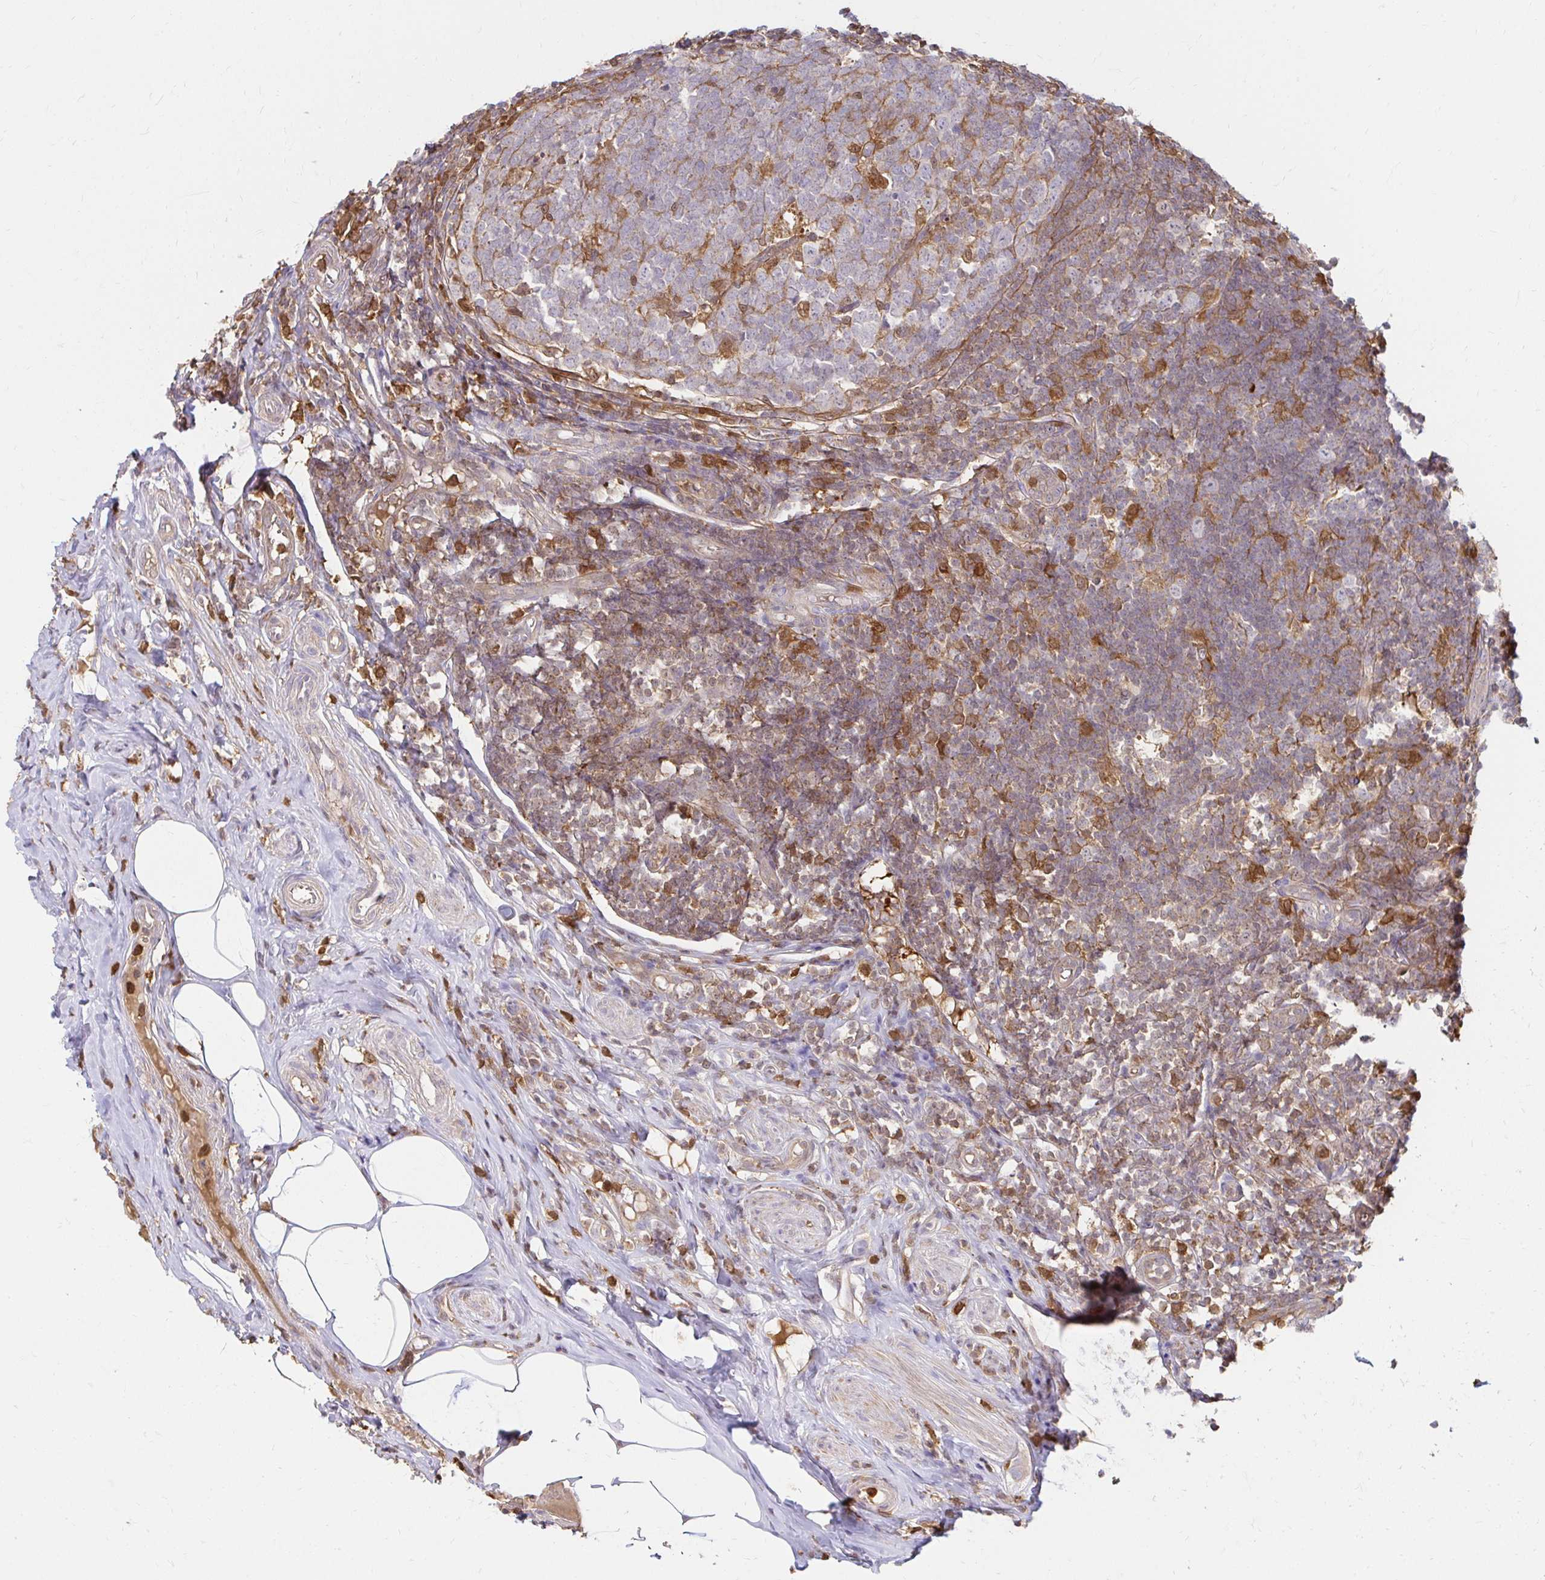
{"staining": {"intensity": "moderate", "quantity": ">75%", "location": "cytoplasmic/membranous"}, "tissue": "appendix", "cell_type": "Glandular cells", "image_type": "normal", "snomed": [{"axis": "morphology", "description": "Normal tissue, NOS"}, {"axis": "topography", "description": "Appendix"}], "caption": "Immunohistochemical staining of benign appendix demonstrates medium levels of moderate cytoplasmic/membranous positivity in approximately >75% of glandular cells.", "gene": "PYCARD", "patient": {"sex": "male", "age": 18}}